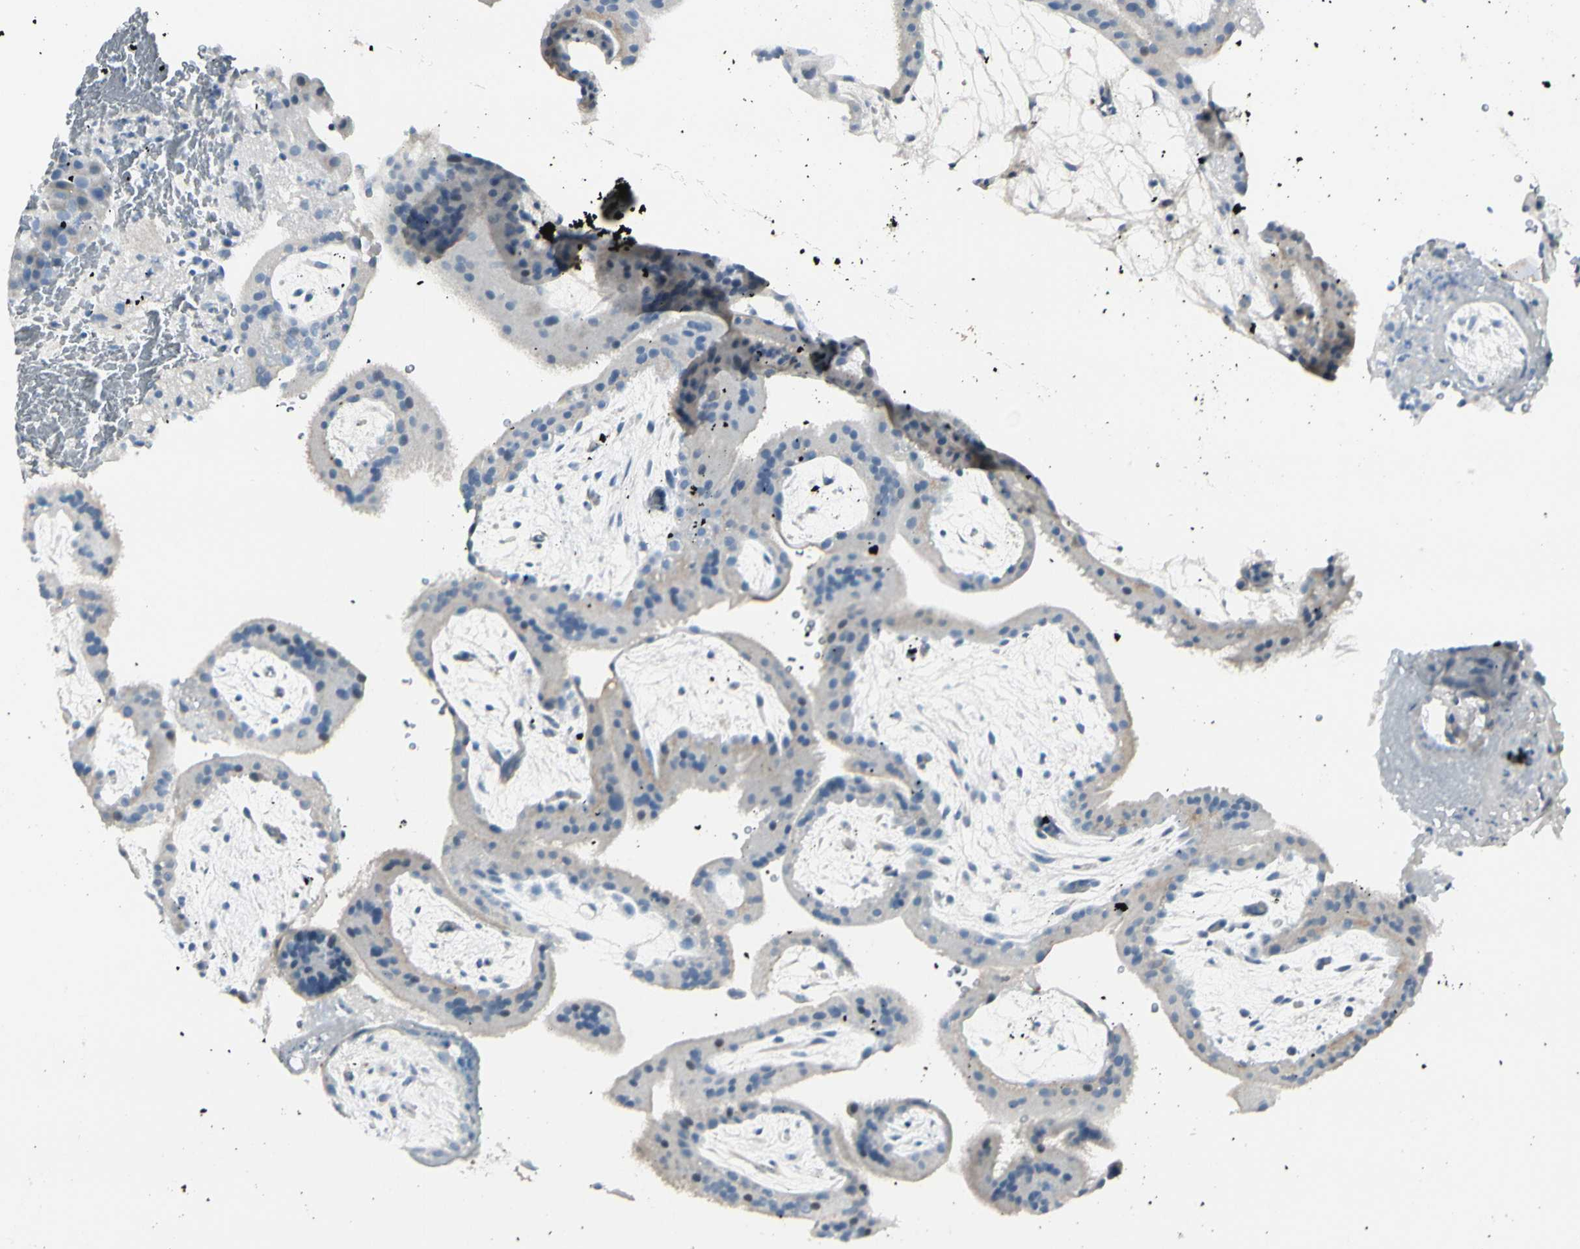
{"staining": {"intensity": "weak", "quantity": "<25%", "location": "cytoplasmic/membranous"}, "tissue": "placenta", "cell_type": "Trophoblastic cells", "image_type": "normal", "snomed": [{"axis": "morphology", "description": "Normal tissue, NOS"}, {"axis": "topography", "description": "Placenta"}], "caption": "IHC of benign placenta shows no positivity in trophoblastic cells.", "gene": "CACNA2D1", "patient": {"sex": "female", "age": 19}}